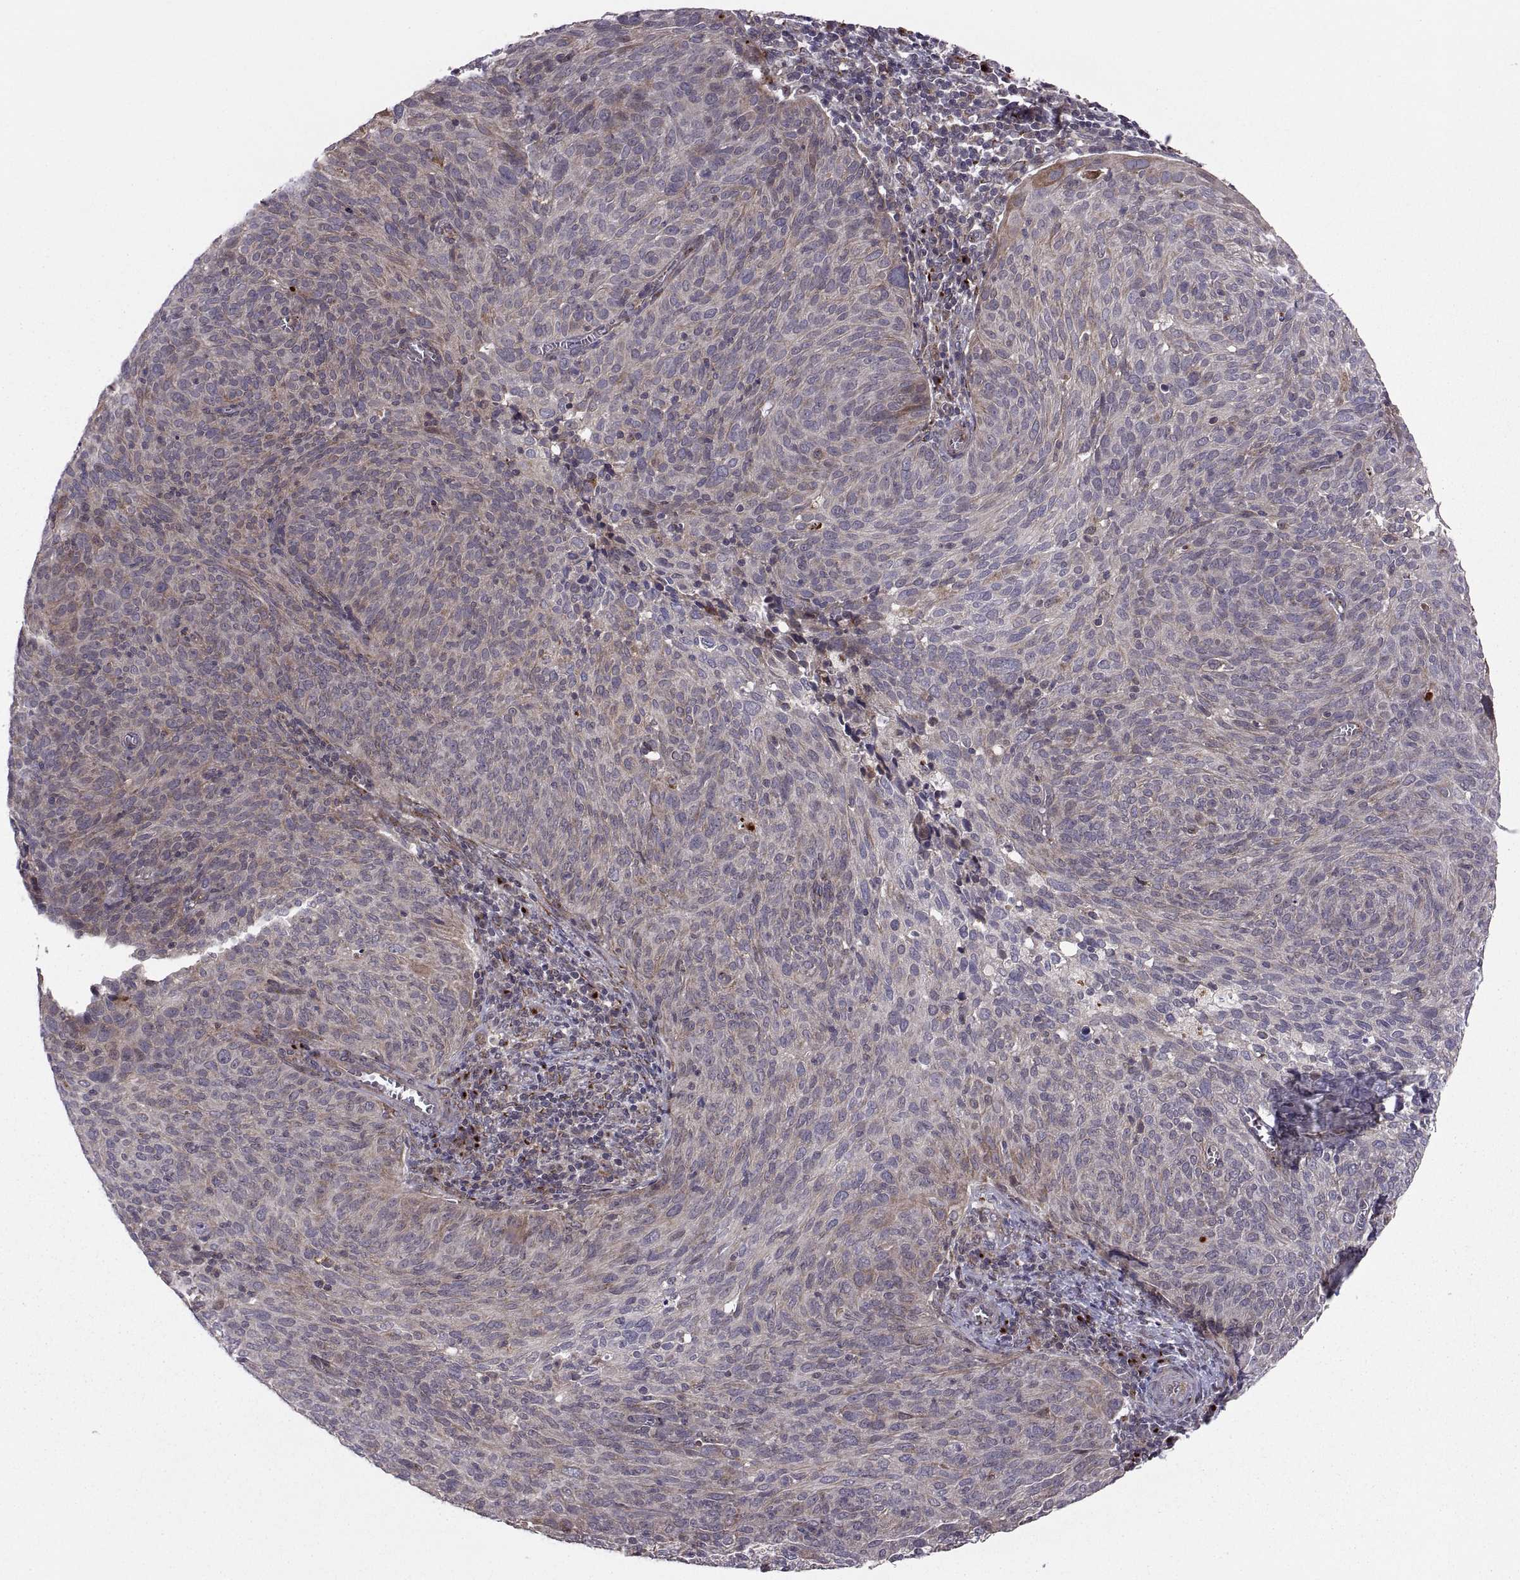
{"staining": {"intensity": "weak", "quantity": "25%-75%", "location": "cytoplasmic/membranous"}, "tissue": "cervical cancer", "cell_type": "Tumor cells", "image_type": "cancer", "snomed": [{"axis": "morphology", "description": "Squamous cell carcinoma, NOS"}, {"axis": "topography", "description": "Cervix"}], "caption": "Tumor cells reveal low levels of weak cytoplasmic/membranous expression in approximately 25%-75% of cells in human cervical cancer (squamous cell carcinoma). (IHC, brightfield microscopy, high magnification).", "gene": "TESC", "patient": {"sex": "female", "age": 39}}